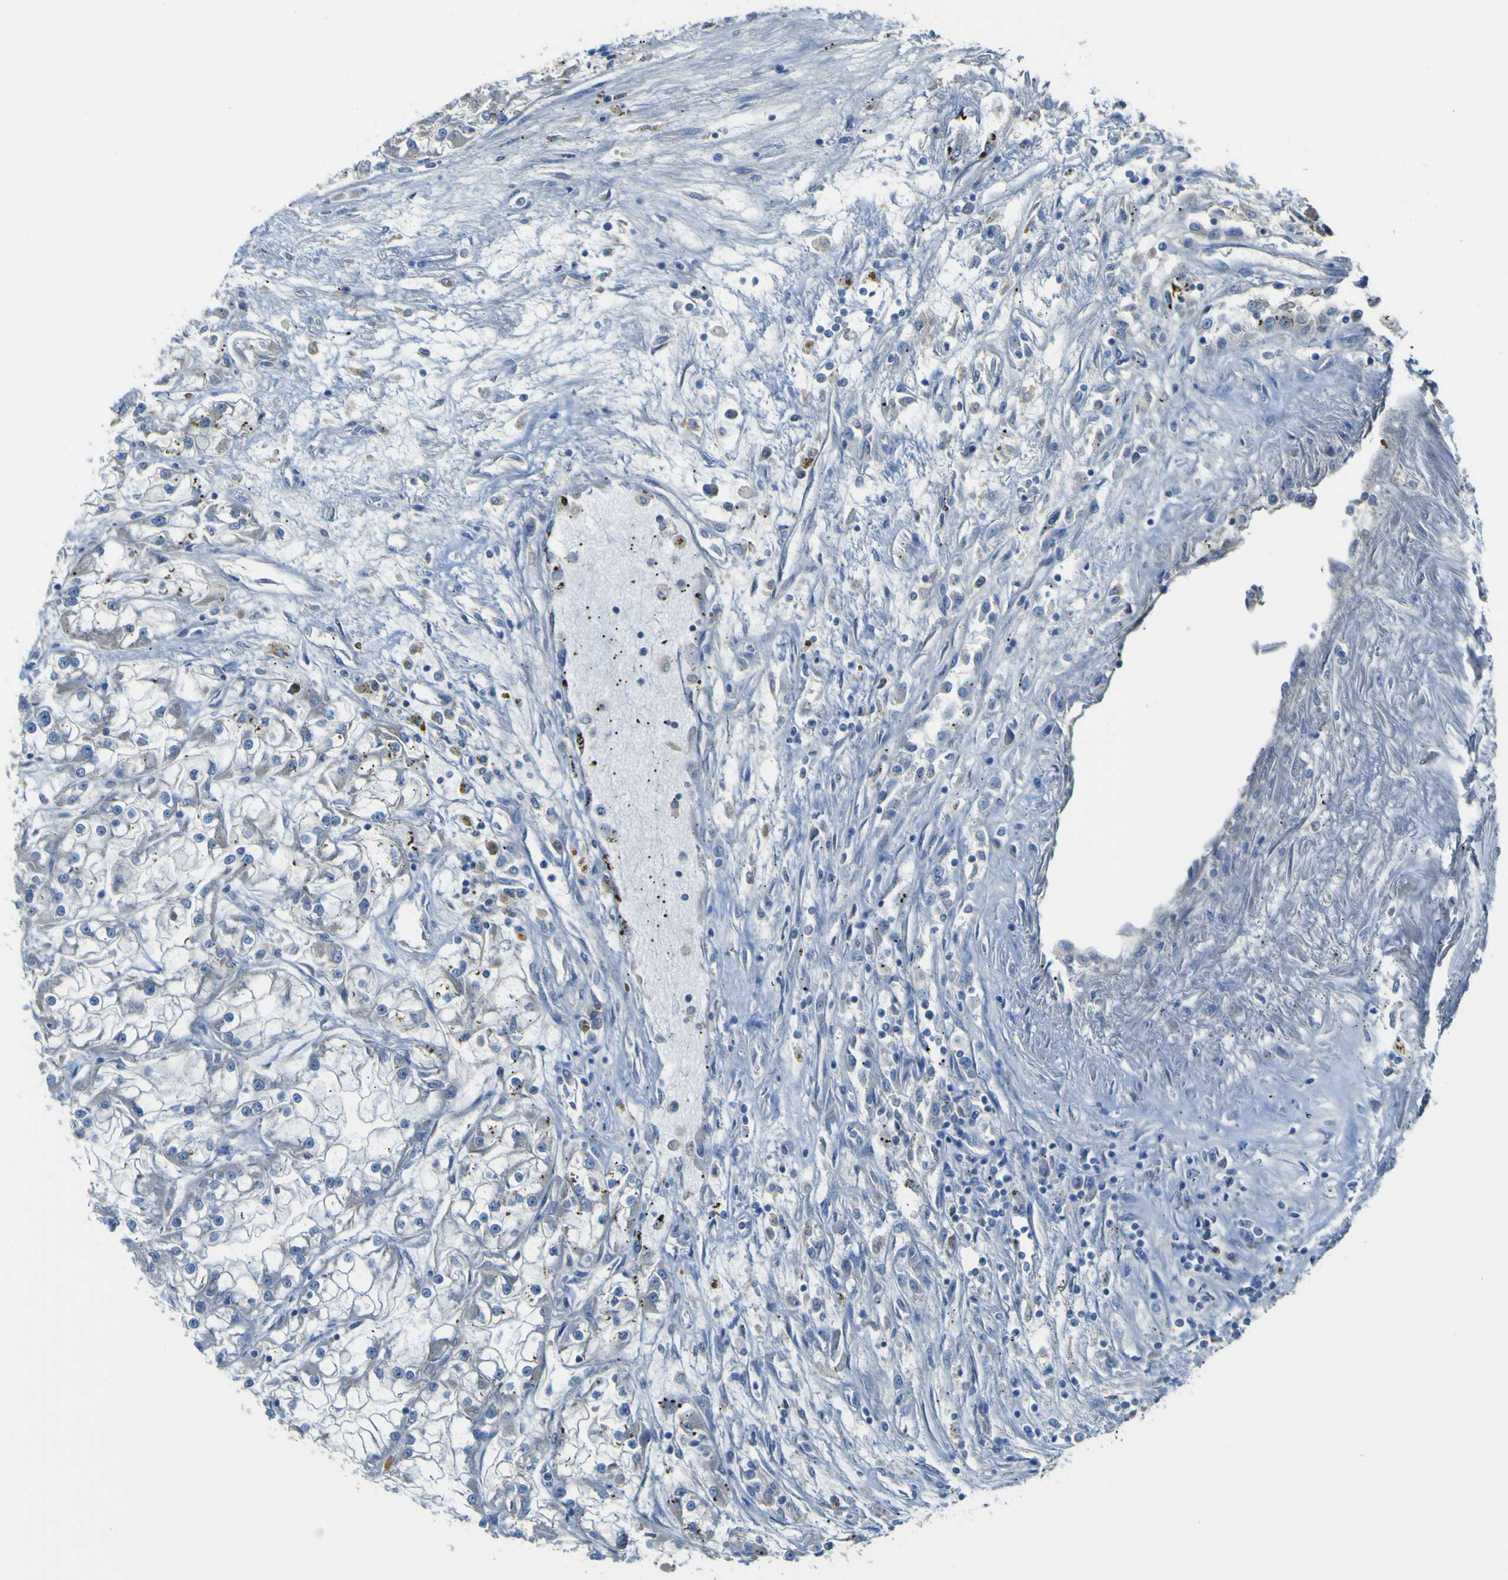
{"staining": {"intensity": "negative", "quantity": "none", "location": "none"}, "tissue": "renal cancer", "cell_type": "Tumor cells", "image_type": "cancer", "snomed": [{"axis": "morphology", "description": "Adenocarcinoma, NOS"}, {"axis": "topography", "description": "Kidney"}], "caption": "An immunohistochemistry image of renal adenocarcinoma is shown. There is no staining in tumor cells of renal adenocarcinoma.", "gene": "ADGRA2", "patient": {"sex": "female", "age": 52}}